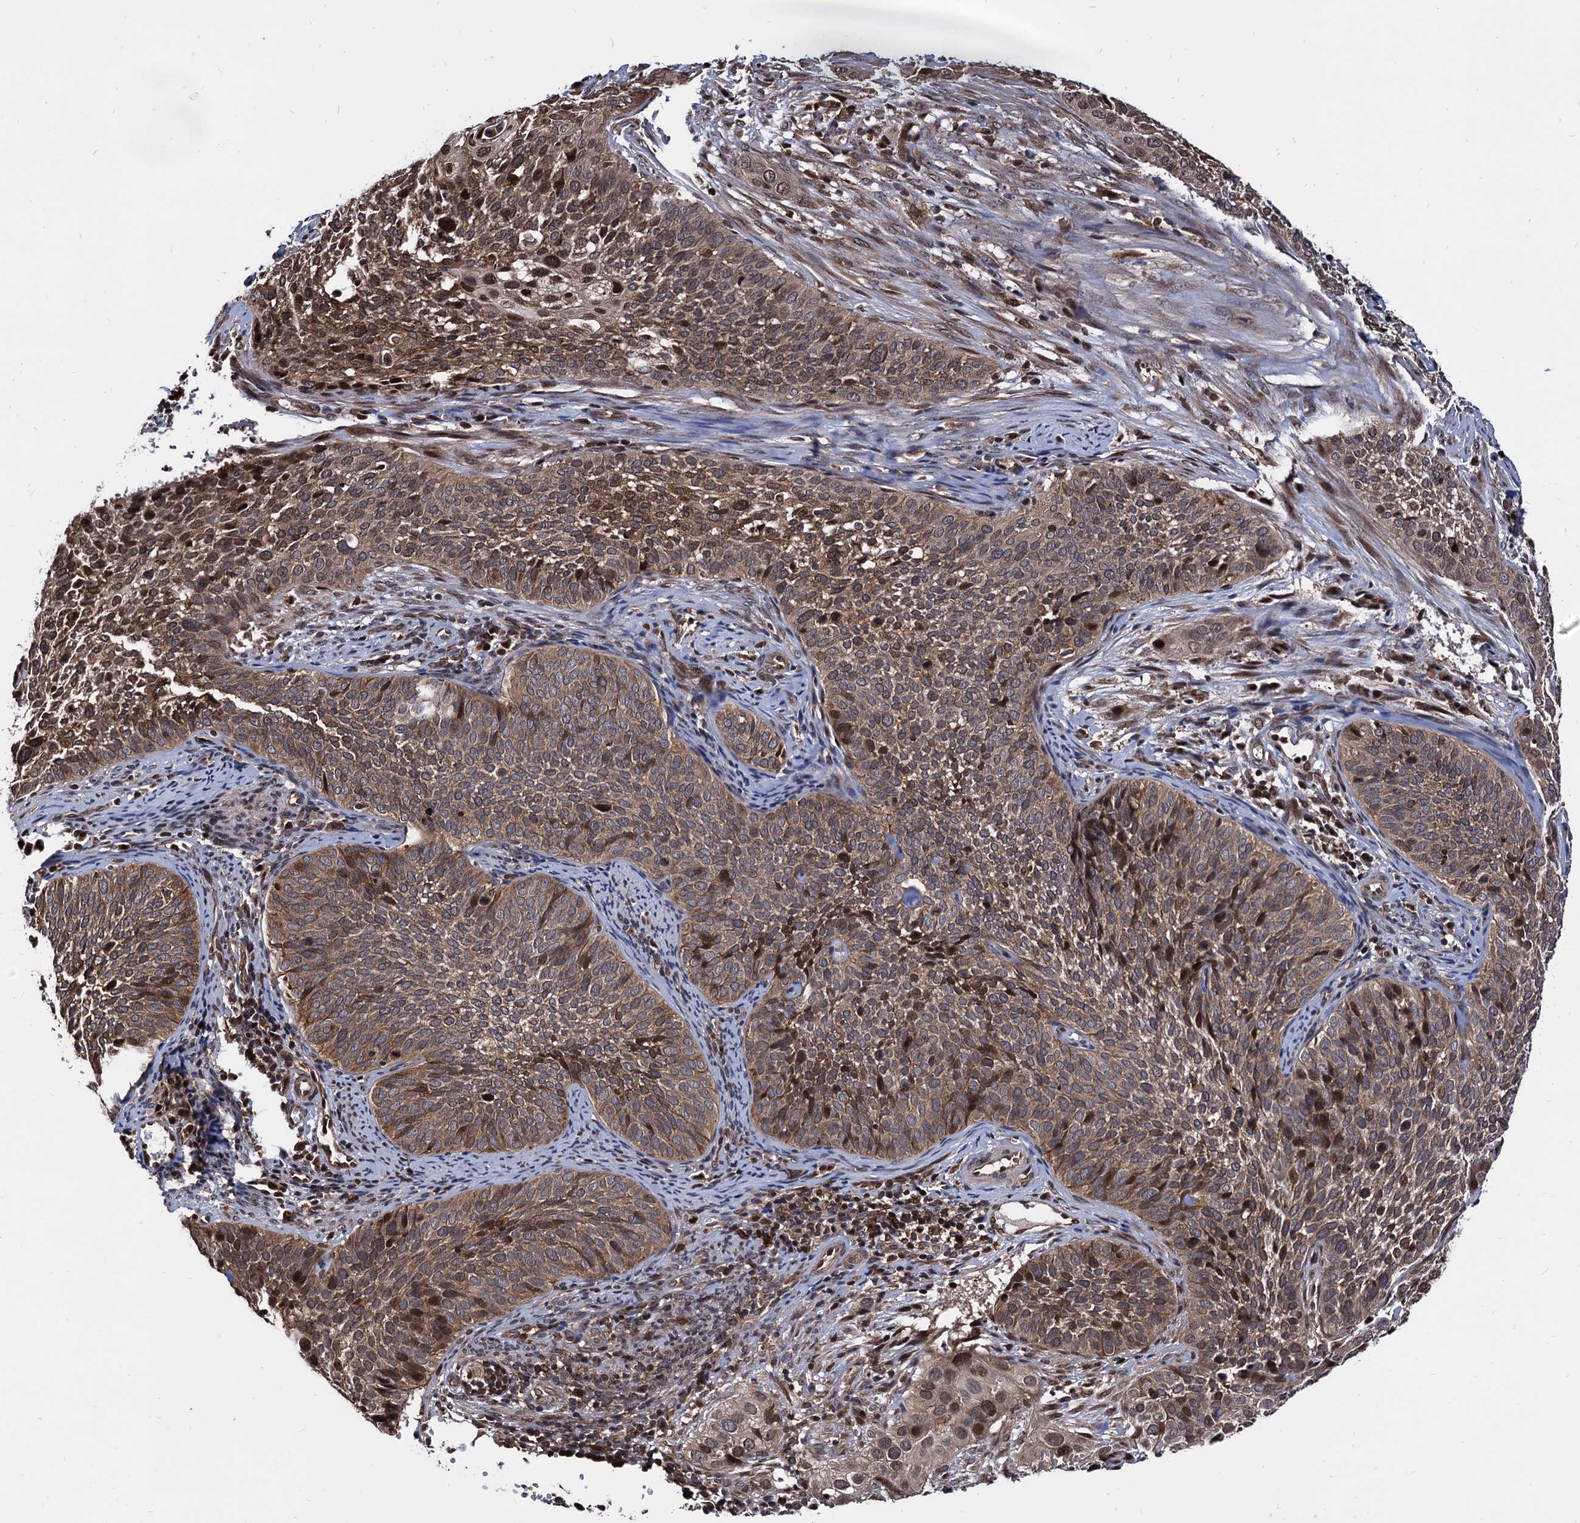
{"staining": {"intensity": "moderate", "quantity": ">75%", "location": "cytoplasmic/membranous,nuclear"}, "tissue": "cervical cancer", "cell_type": "Tumor cells", "image_type": "cancer", "snomed": [{"axis": "morphology", "description": "Squamous cell carcinoma, NOS"}, {"axis": "topography", "description": "Cervix"}], "caption": "Brown immunohistochemical staining in human cervical squamous cell carcinoma shows moderate cytoplasmic/membranous and nuclear positivity in approximately >75% of tumor cells. (DAB IHC with brightfield microscopy, high magnification).", "gene": "ANKRD12", "patient": {"sex": "female", "age": 34}}